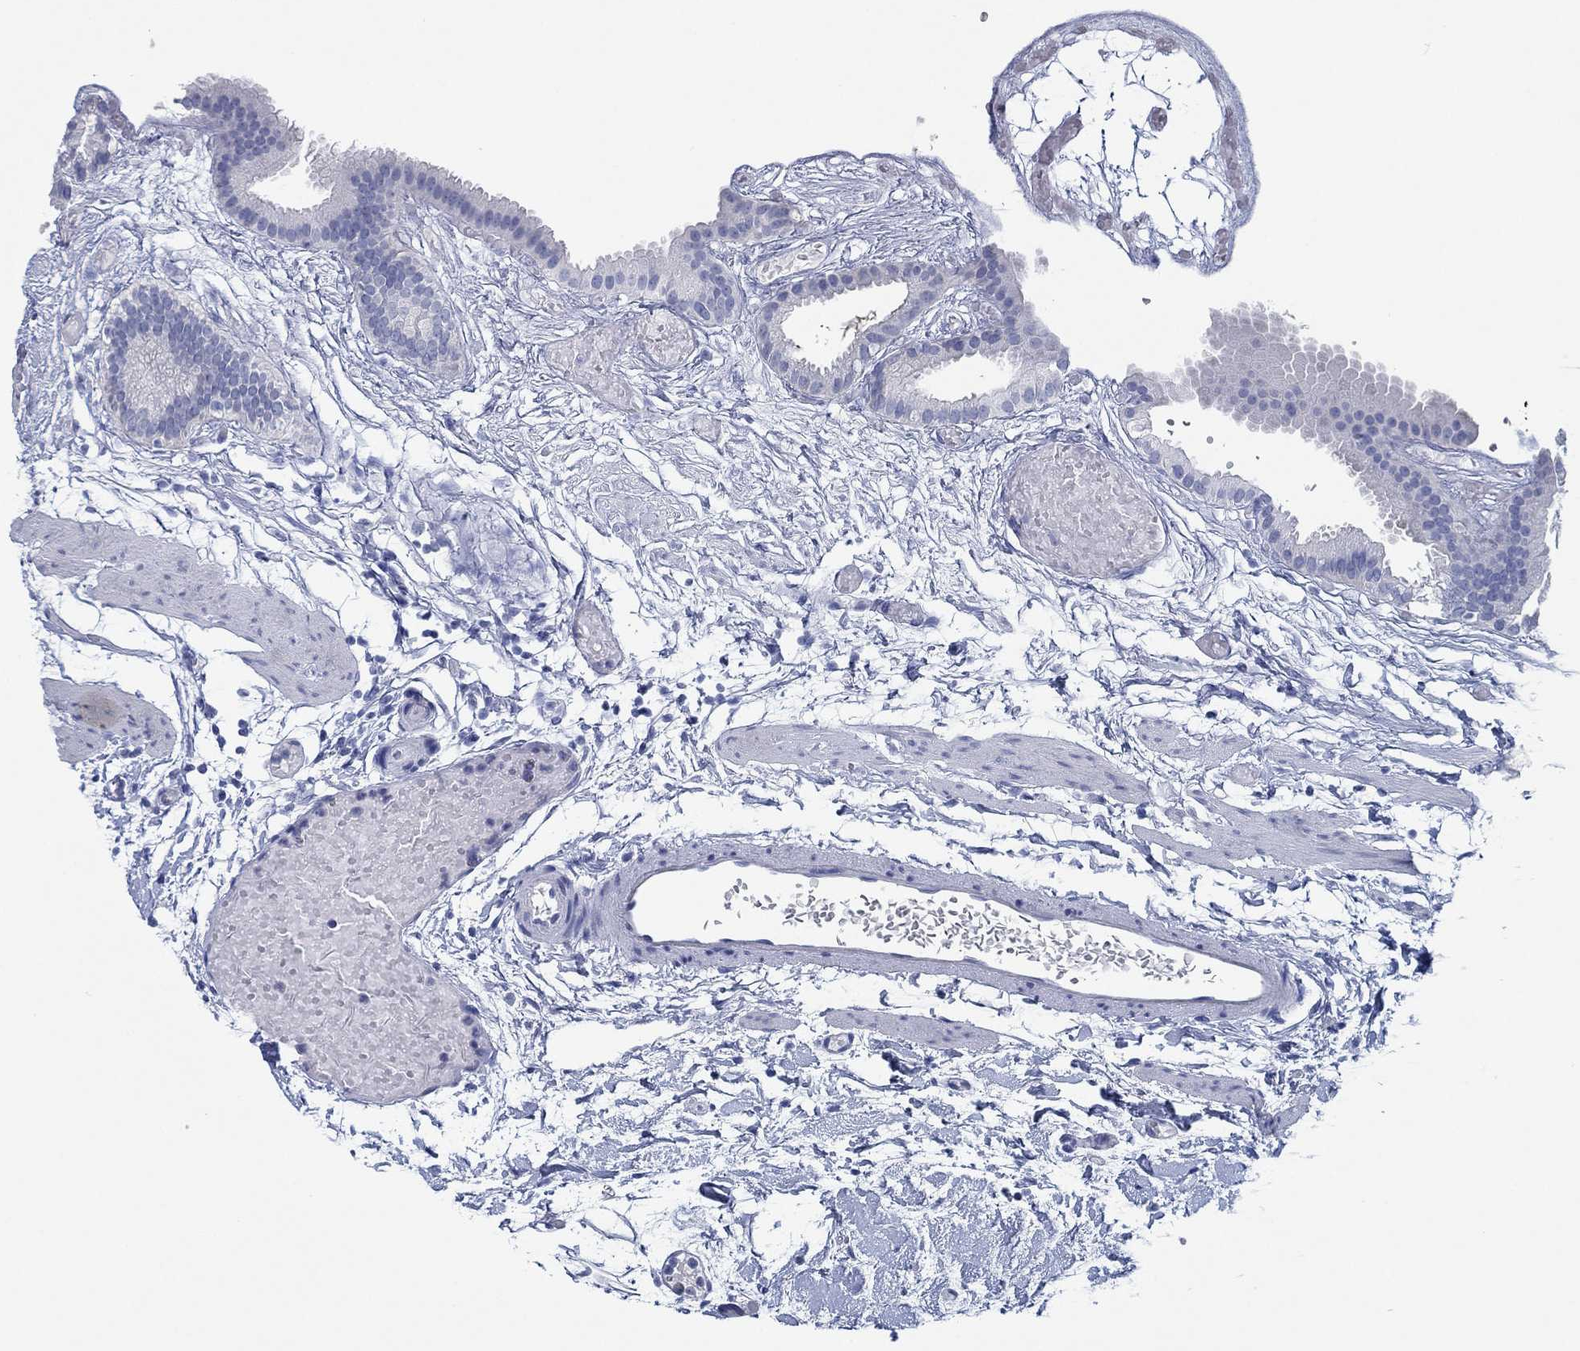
{"staining": {"intensity": "negative", "quantity": "none", "location": "none"}, "tissue": "gallbladder", "cell_type": "Glandular cells", "image_type": "normal", "snomed": [{"axis": "morphology", "description": "Normal tissue, NOS"}, {"axis": "topography", "description": "Gallbladder"}], "caption": "High magnification brightfield microscopy of normal gallbladder stained with DAB (brown) and counterstained with hematoxylin (blue): glandular cells show no significant positivity.", "gene": "TOMM20L", "patient": {"sex": "female", "age": 45}}